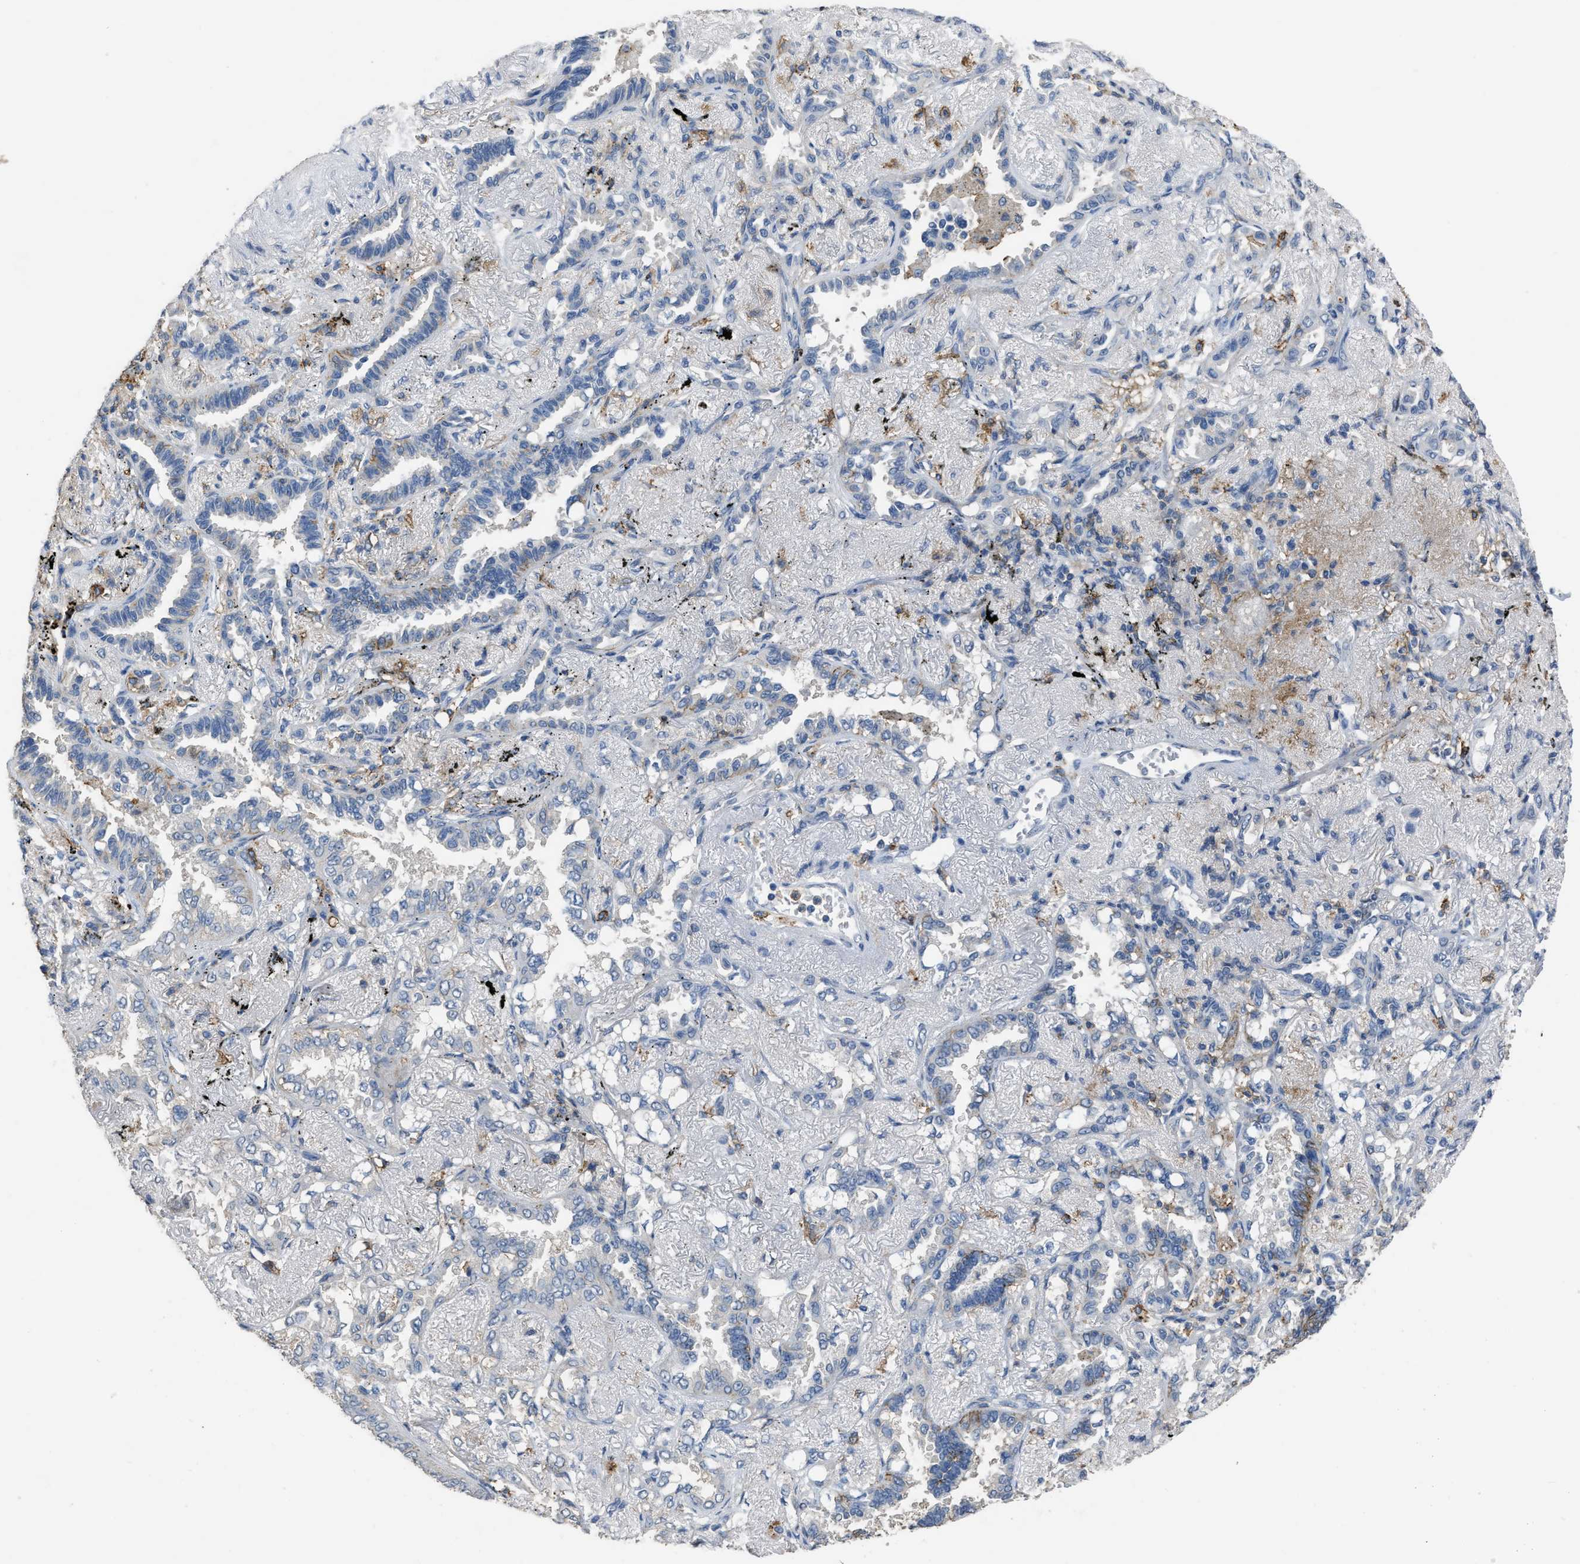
{"staining": {"intensity": "negative", "quantity": "none", "location": "none"}, "tissue": "lung cancer", "cell_type": "Tumor cells", "image_type": "cancer", "snomed": [{"axis": "morphology", "description": "Adenocarcinoma, NOS"}, {"axis": "topography", "description": "Lung"}], "caption": "IHC micrograph of adenocarcinoma (lung) stained for a protein (brown), which reveals no staining in tumor cells.", "gene": "OR51E1", "patient": {"sex": "male", "age": 59}}